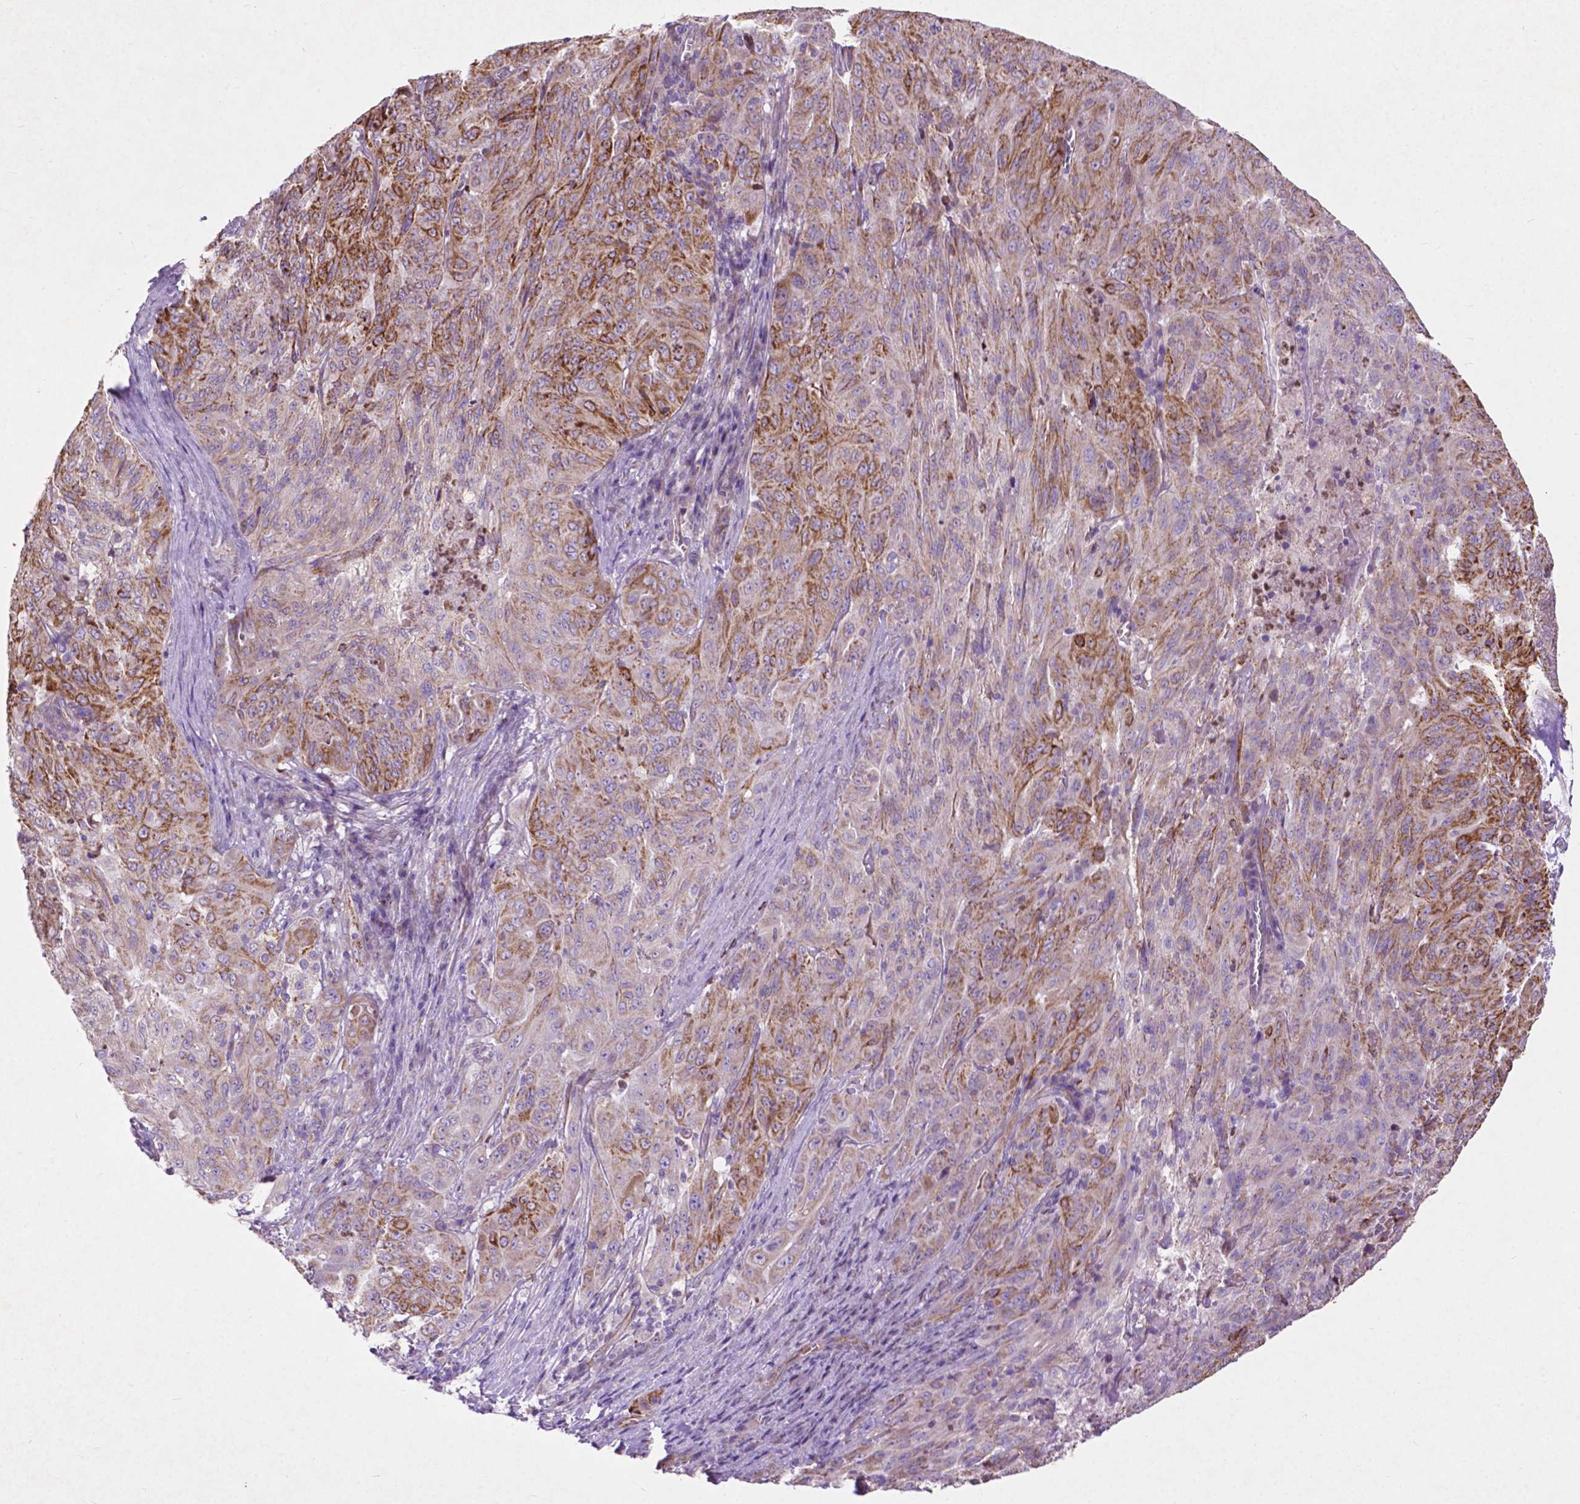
{"staining": {"intensity": "moderate", "quantity": "25%-75%", "location": "cytoplasmic/membranous"}, "tissue": "pancreatic cancer", "cell_type": "Tumor cells", "image_type": "cancer", "snomed": [{"axis": "morphology", "description": "Adenocarcinoma, NOS"}, {"axis": "topography", "description": "Pancreas"}], "caption": "Human pancreatic adenocarcinoma stained for a protein (brown) reveals moderate cytoplasmic/membranous positive positivity in about 25%-75% of tumor cells.", "gene": "THEGL", "patient": {"sex": "male", "age": 63}}